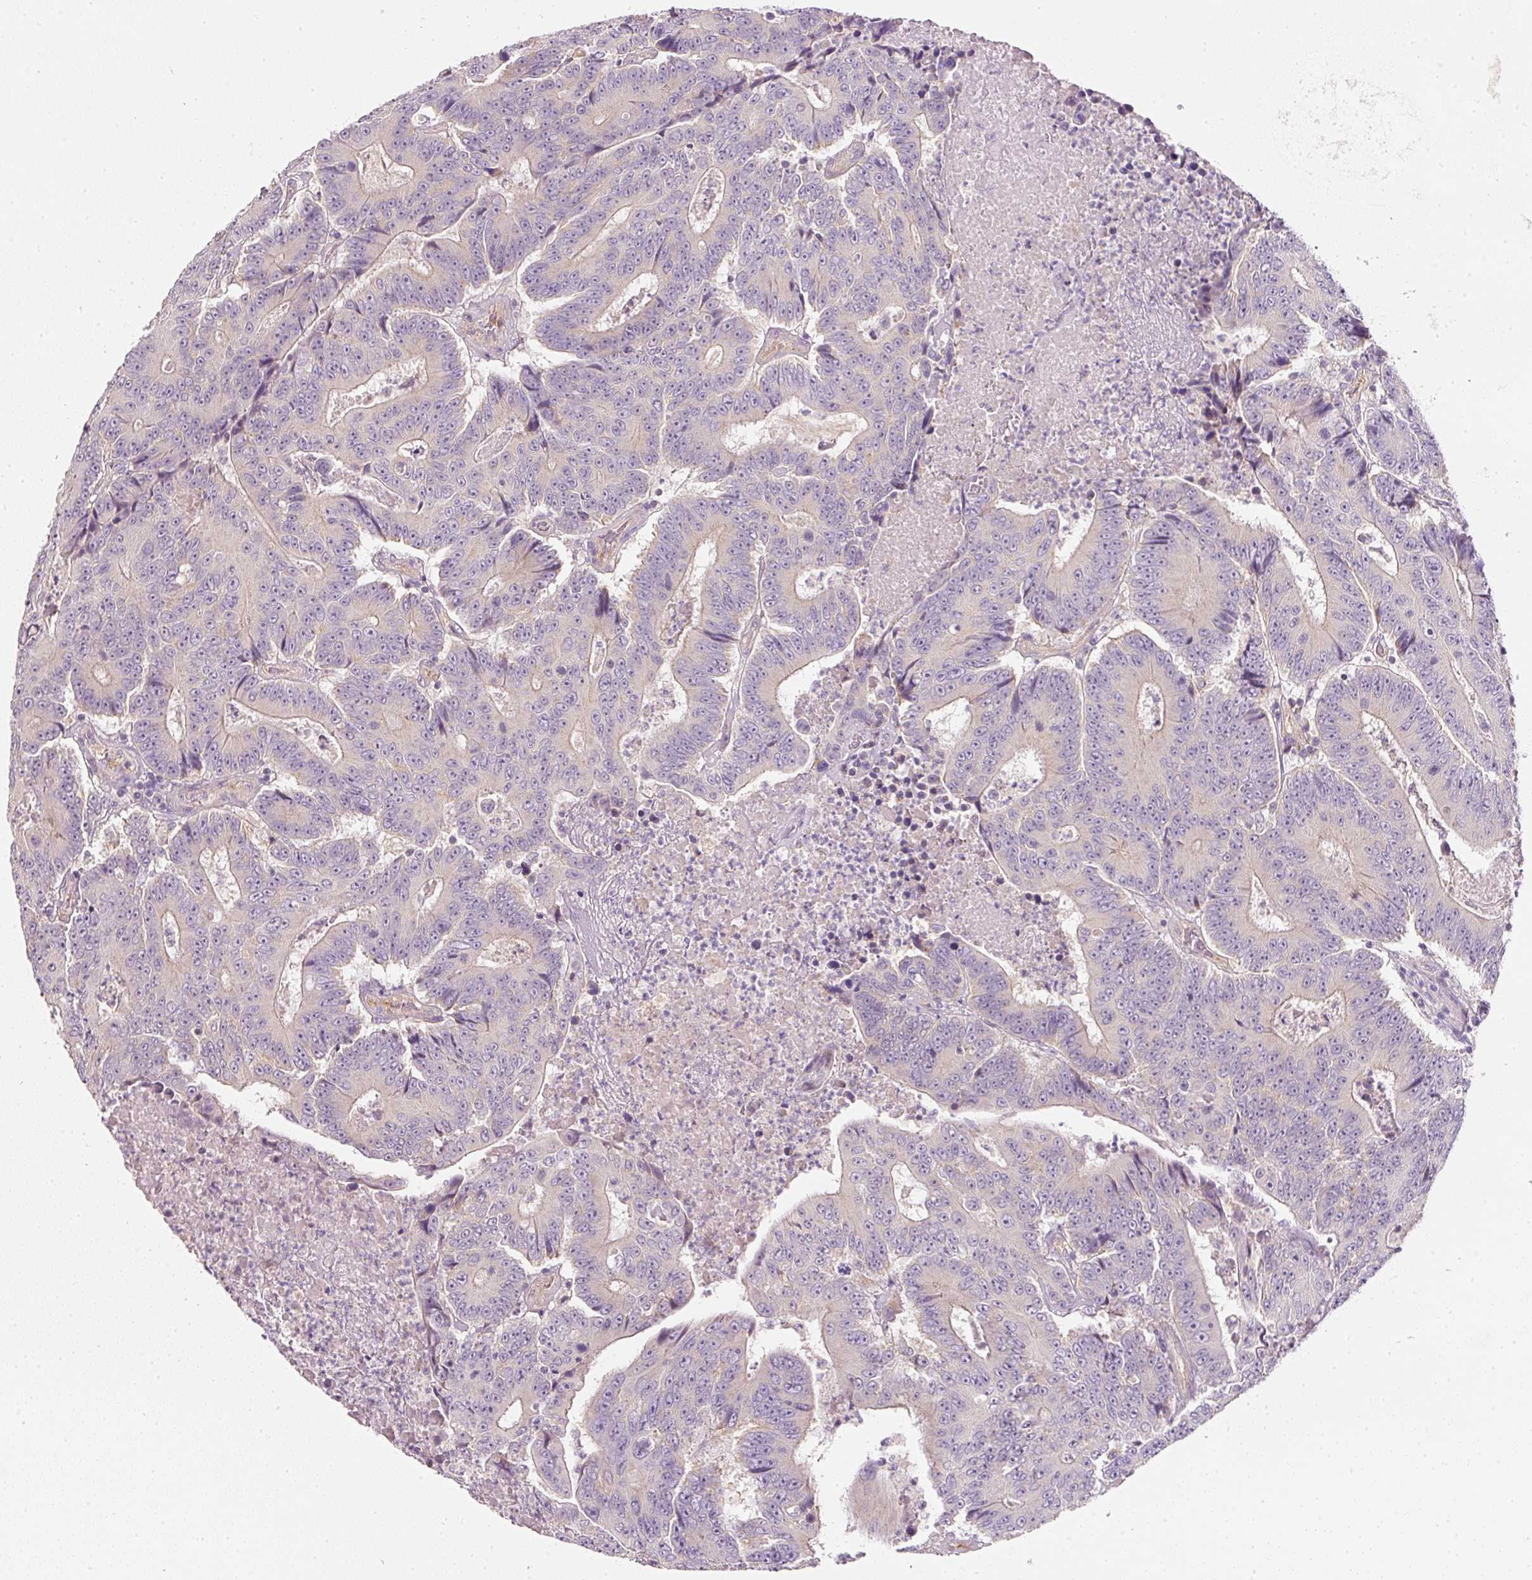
{"staining": {"intensity": "negative", "quantity": "none", "location": "none"}, "tissue": "colorectal cancer", "cell_type": "Tumor cells", "image_type": "cancer", "snomed": [{"axis": "morphology", "description": "Adenocarcinoma, NOS"}, {"axis": "topography", "description": "Colon"}], "caption": "The immunohistochemistry (IHC) histopathology image has no significant staining in tumor cells of colorectal cancer tissue. (Brightfield microscopy of DAB IHC at high magnification).", "gene": "RNF167", "patient": {"sex": "male", "age": 83}}